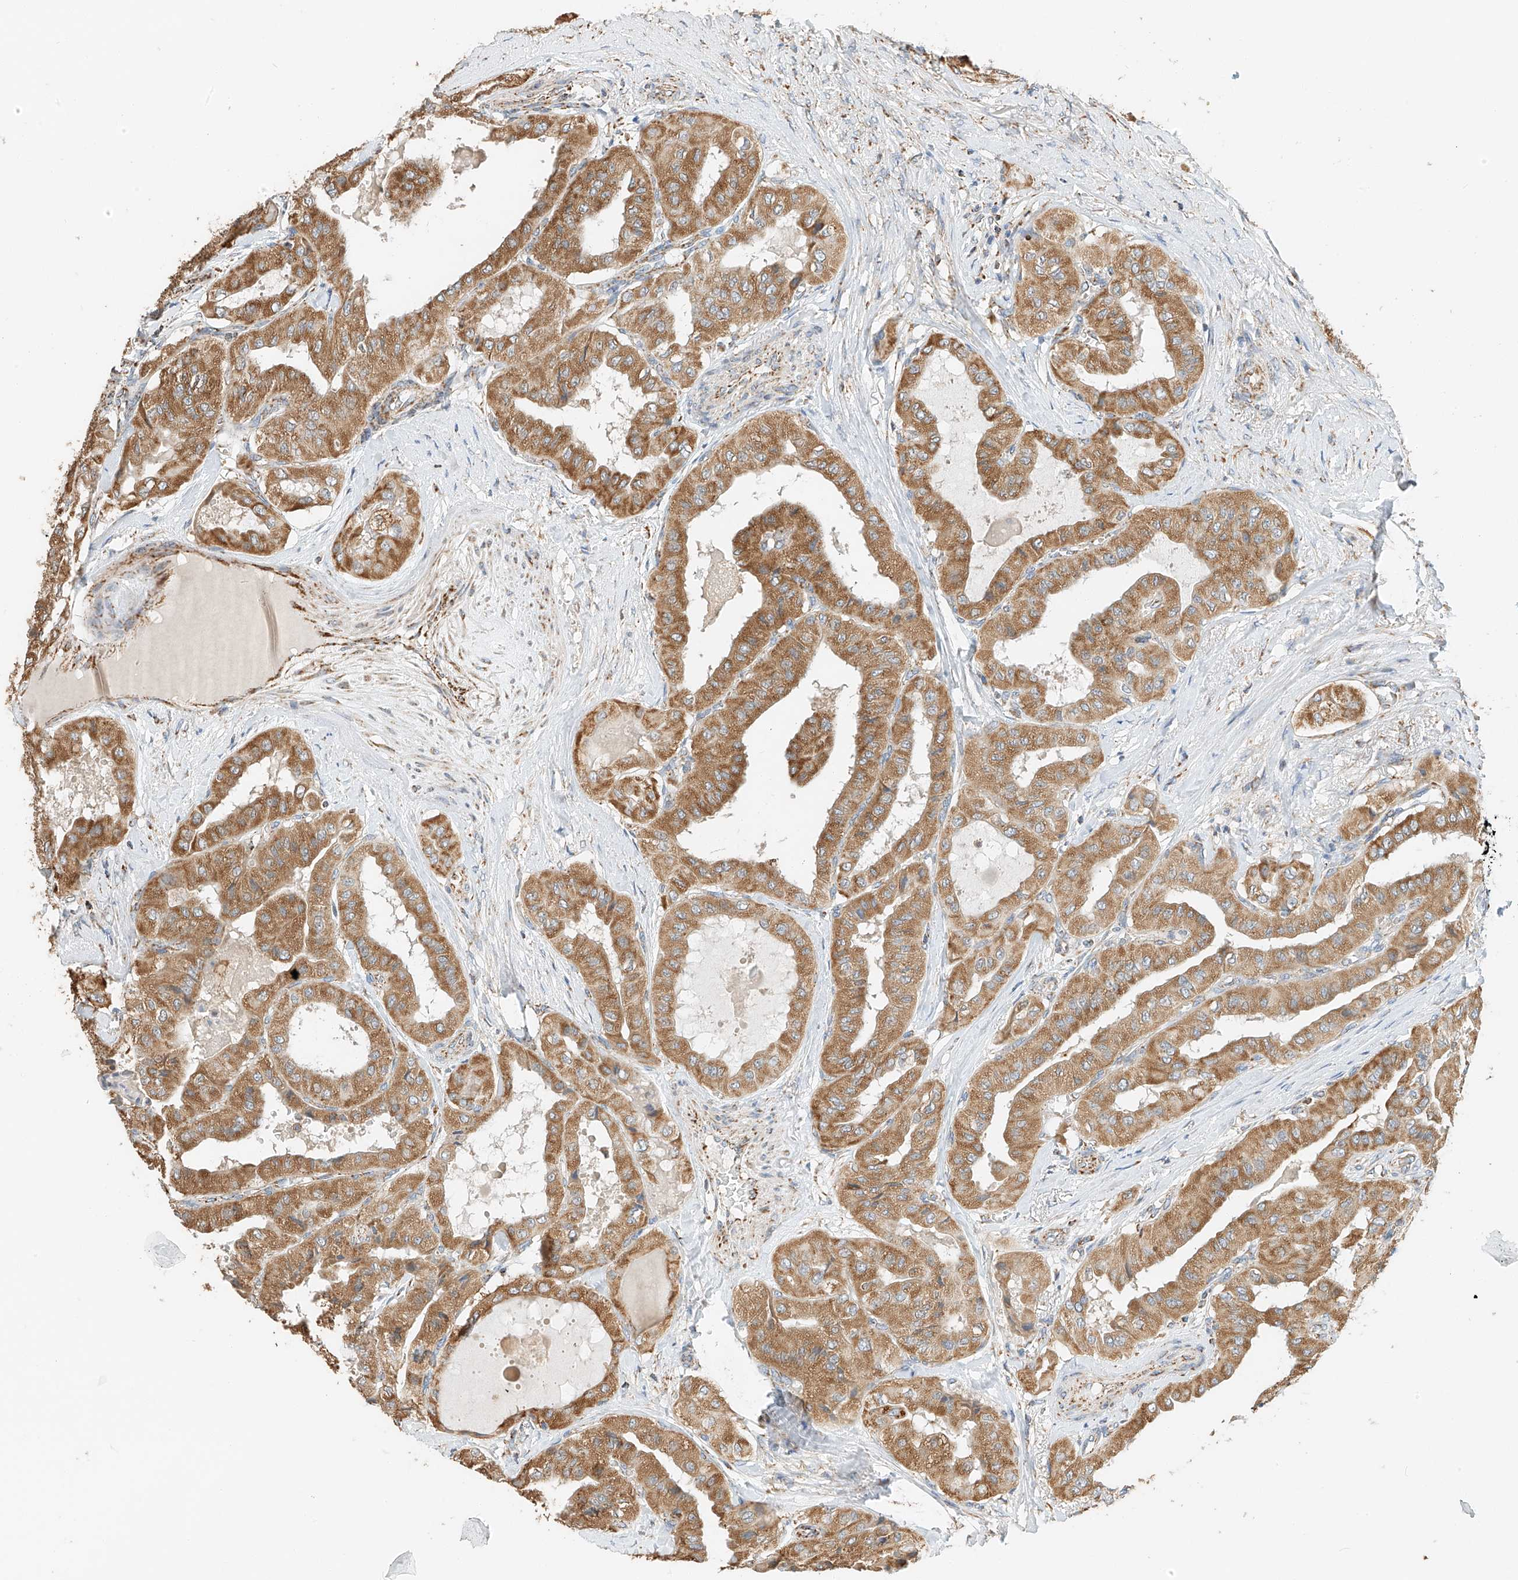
{"staining": {"intensity": "moderate", "quantity": ">75%", "location": "cytoplasmic/membranous"}, "tissue": "thyroid cancer", "cell_type": "Tumor cells", "image_type": "cancer", "snomed": [{"axis": "morphology", "description": "Papillary adenocarcinoma, NOS"}, {"axis": "topography", "description": "Thyroid gland"}], "caption": "An image of thyroid papillary adenocarcinoma stained for a protein exhibits moderate cytoplasmic/membranous brown staining in tumor cells. Immunohistochemistry (ihc) stains the protein in brown and the nuclei are stained blue.", "gene": "YIPF7", "patient": {"sex": "female", "age": 59}}